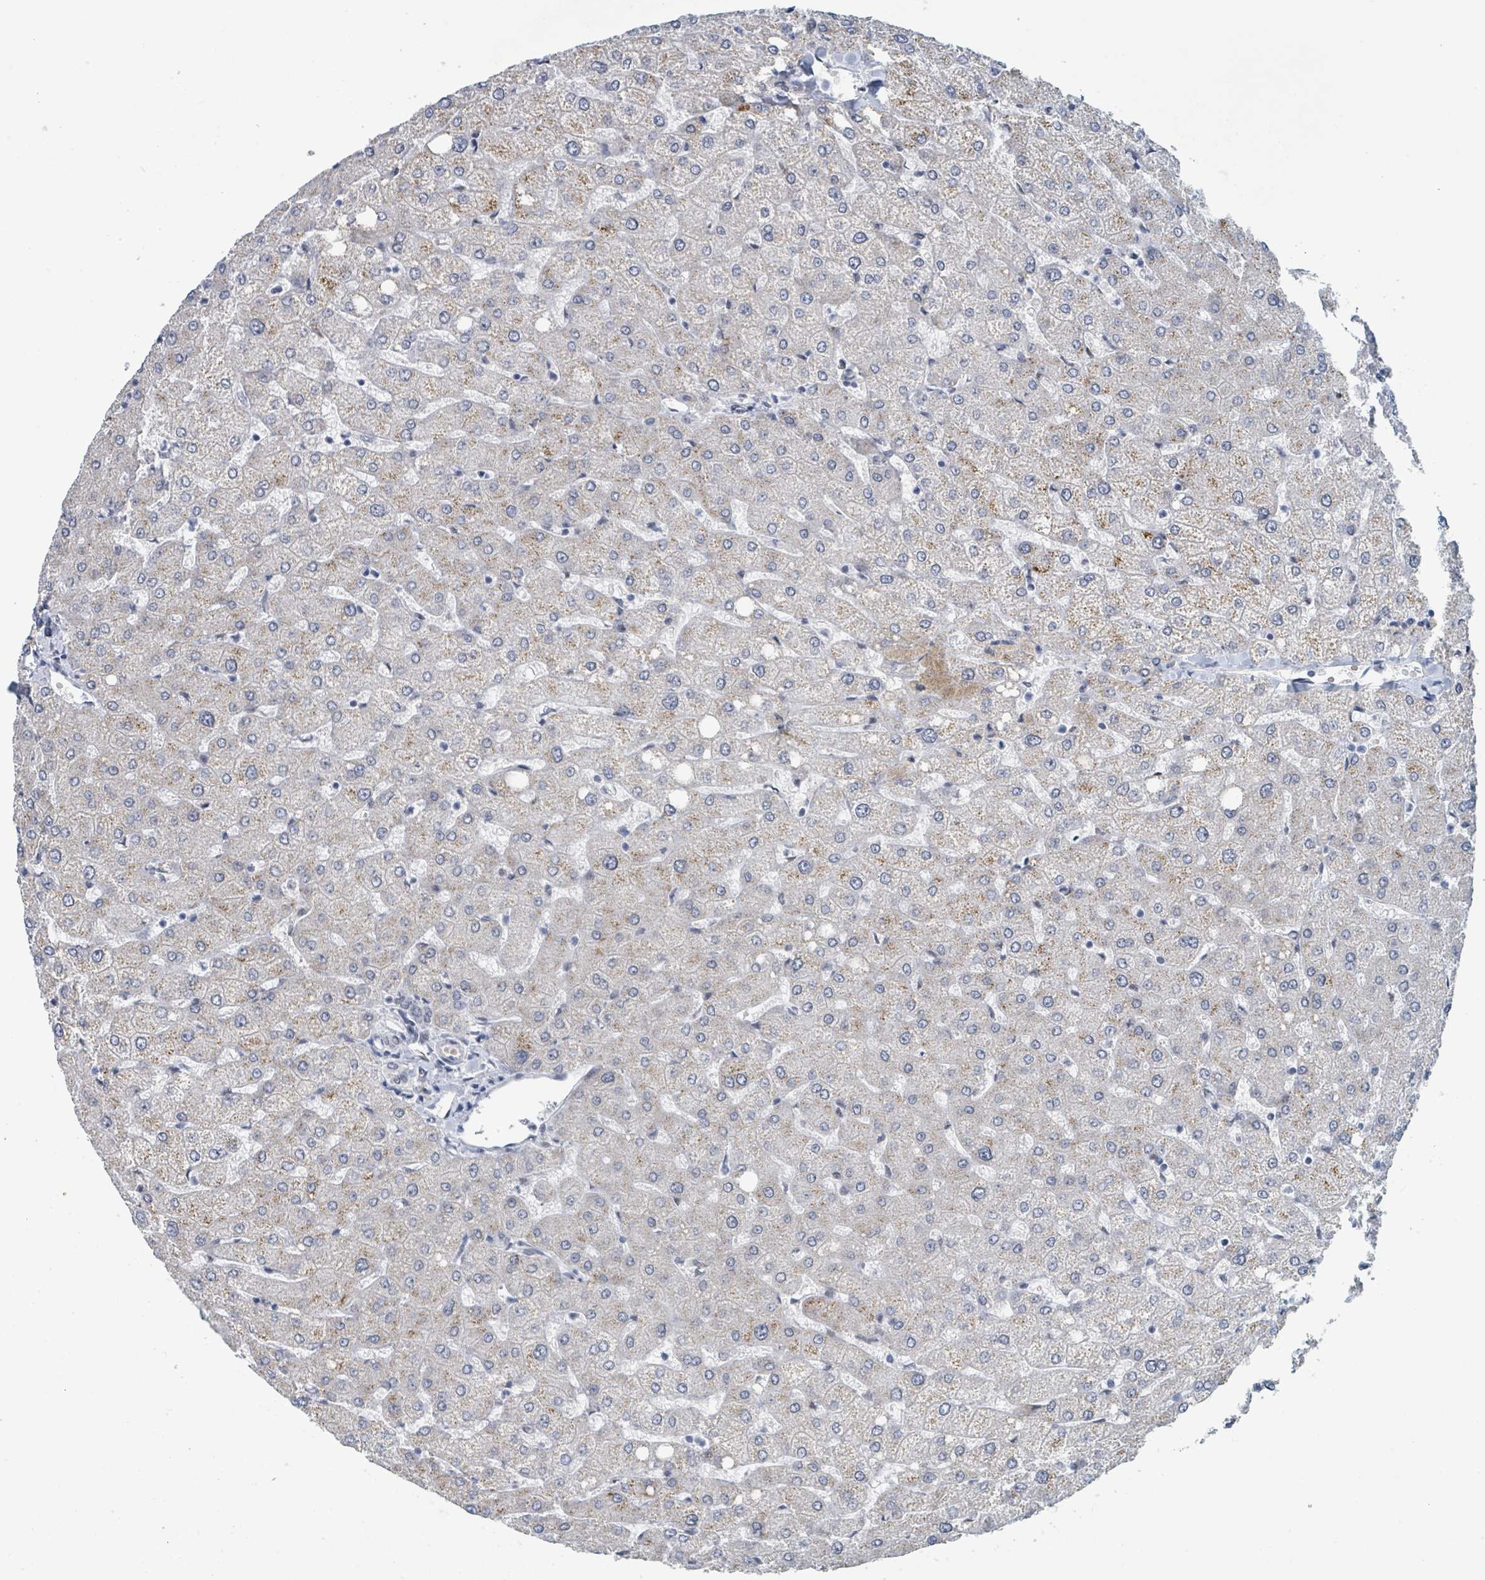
{"staining": {"intensity": "negative", "quantity": "none", "location": "none"}, "tissue": "liver", "cell_type": "Cholangiocytes", "image_type": "normal", "snomed": [{"axis": "morphology", "description": "Normal tissue, NOS"}, {"axis": "topography", "description": "Liver"}], "caption": "Image shows no significant protein positivity in cholangiocytes of benign liver.", "gene": "EHMT2", "patient": {"sex": "female", "age": 54}}